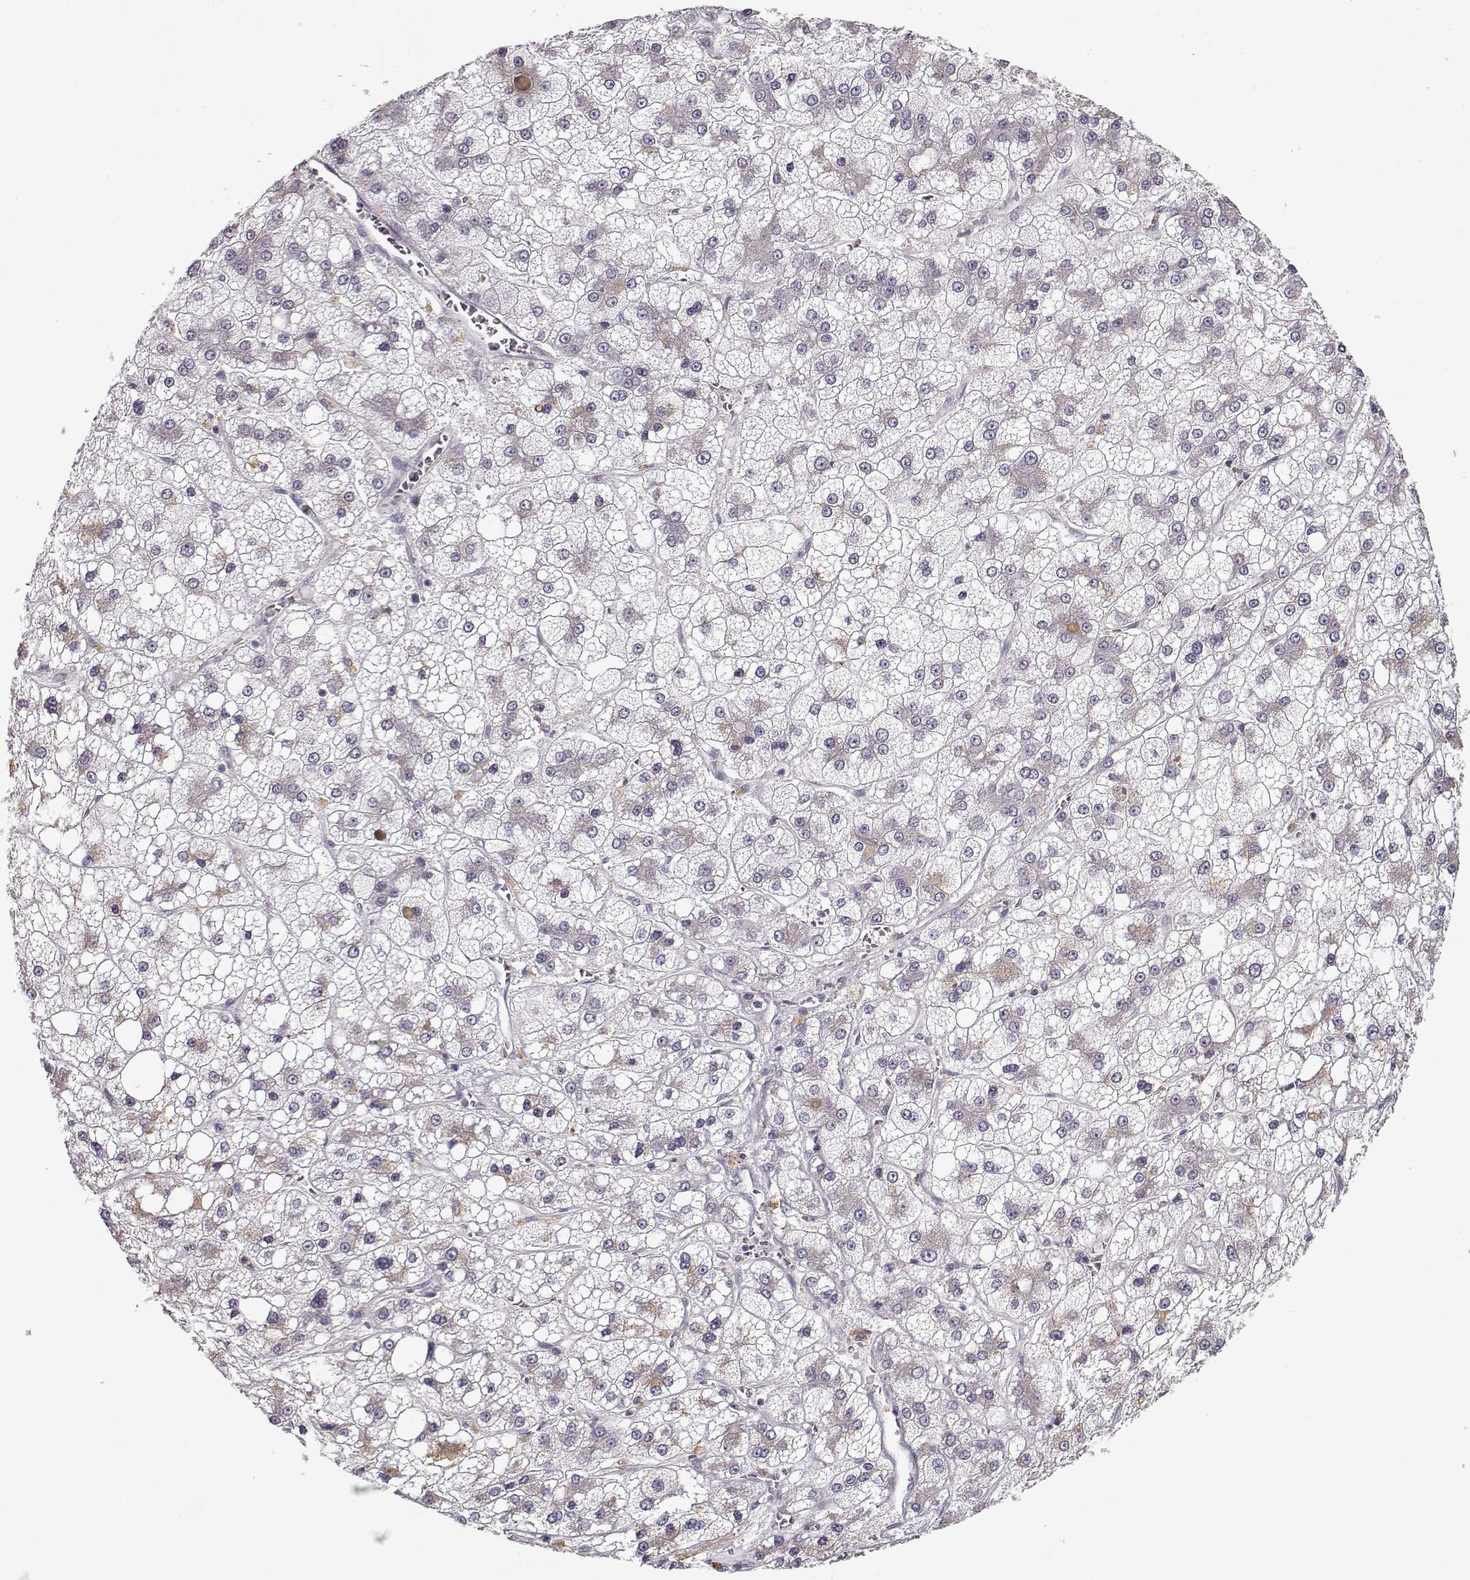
{"staining": {"intensity": "weak", "quantity": "<25%", "location": "cytoplasmic/membranous"}, "tissue": "liver cancer", "cell_type": "Tumor cells", "image_type": "cancer", "snomed": [{"axis": "morphology", "description": "Carcinoma, Hepatocellular, NOS"}, {"axis": "topography", "description": "Liver"}], "caption": "High power microscopy histopathology image of an IHC micrograph of liver cancer (hepatocellular carcinoma), revealing no significant positivity in tumor cells.", "gene": "UNC13D", "patient": {"sex": "male", "age": 73}}